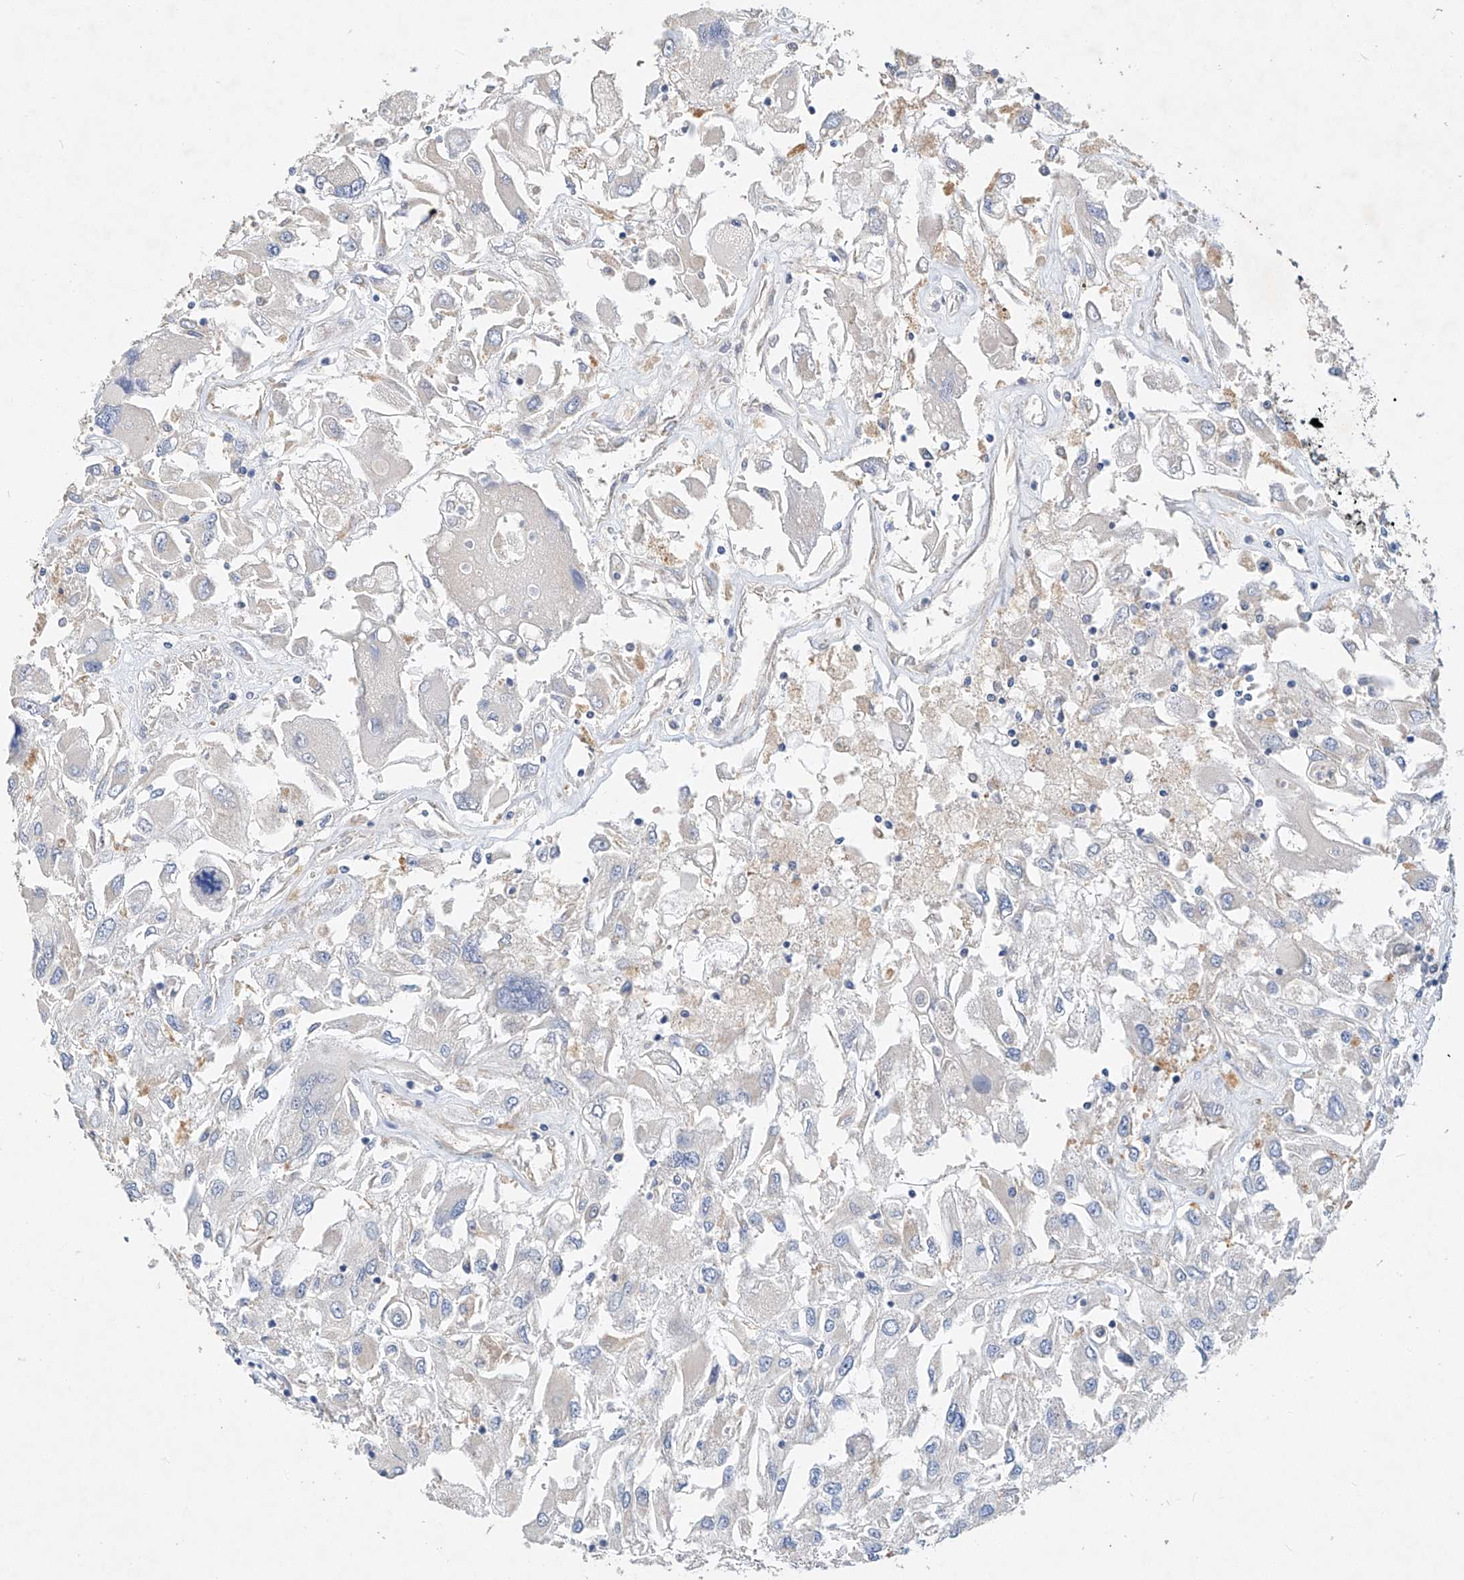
{"staining": {"intensity": "negative", "quantity": "none", "location": "none"}, "tissue": "renal cancer", "cell_type": "Tumor cells", "image_type": "cancer", "snomed": [{"axis": "morphology", "description": "Adenocarcinoma, NOS"}, {"axis": "topography", "description": "Kidney"}], "caption": "Tumor cells show no significant staining in adenocarcinoma (renal). The staining was performed using DAB to visualize the protein expression in brown, while the nuclei were stained in blue with hematoxylin (Magnification: 20x).", "gene": "AMD1", "patient": {"sex": "female", "age": 52}}